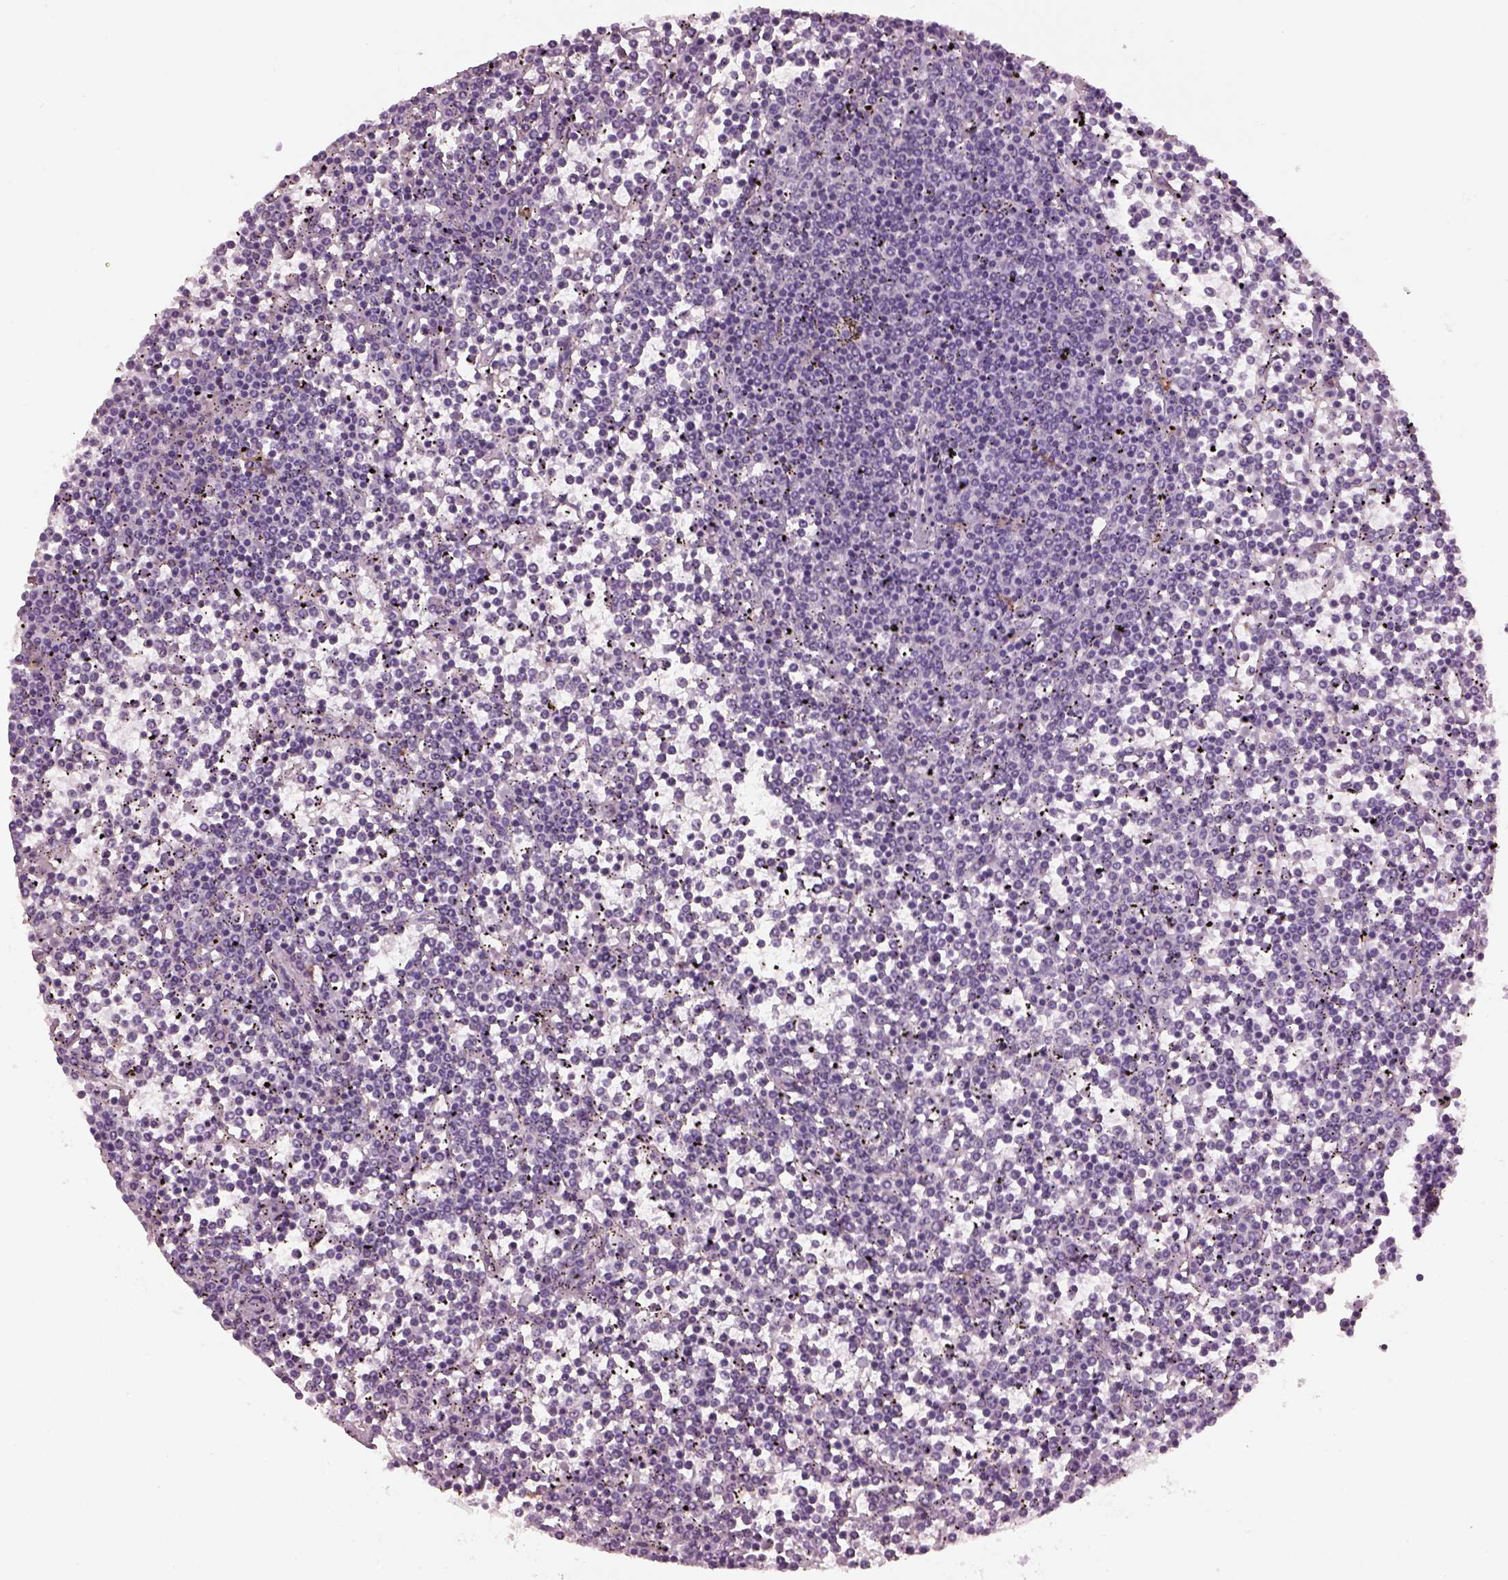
{"staining": {"intensity": "negative", "quantity": "none", "location": "none"}, "tissue": "lymphoma", "cell_type": "Tumor cells", "image_type": "cancer", "snomed": [{"axis": "morphology", "description": "Malignant lymphoma, non-Hodgkin's type, Low grade"}, {"axis": "topography", "description": "Spleen"}], "caption": "This is an IHC photomicrograph of human malignant lymphoma, non-Hodgkin's type (low-grade). There is no positivity in tumor cells.", "gene": "SHTN1", "patient": {"sex": "female", "age": 19}}